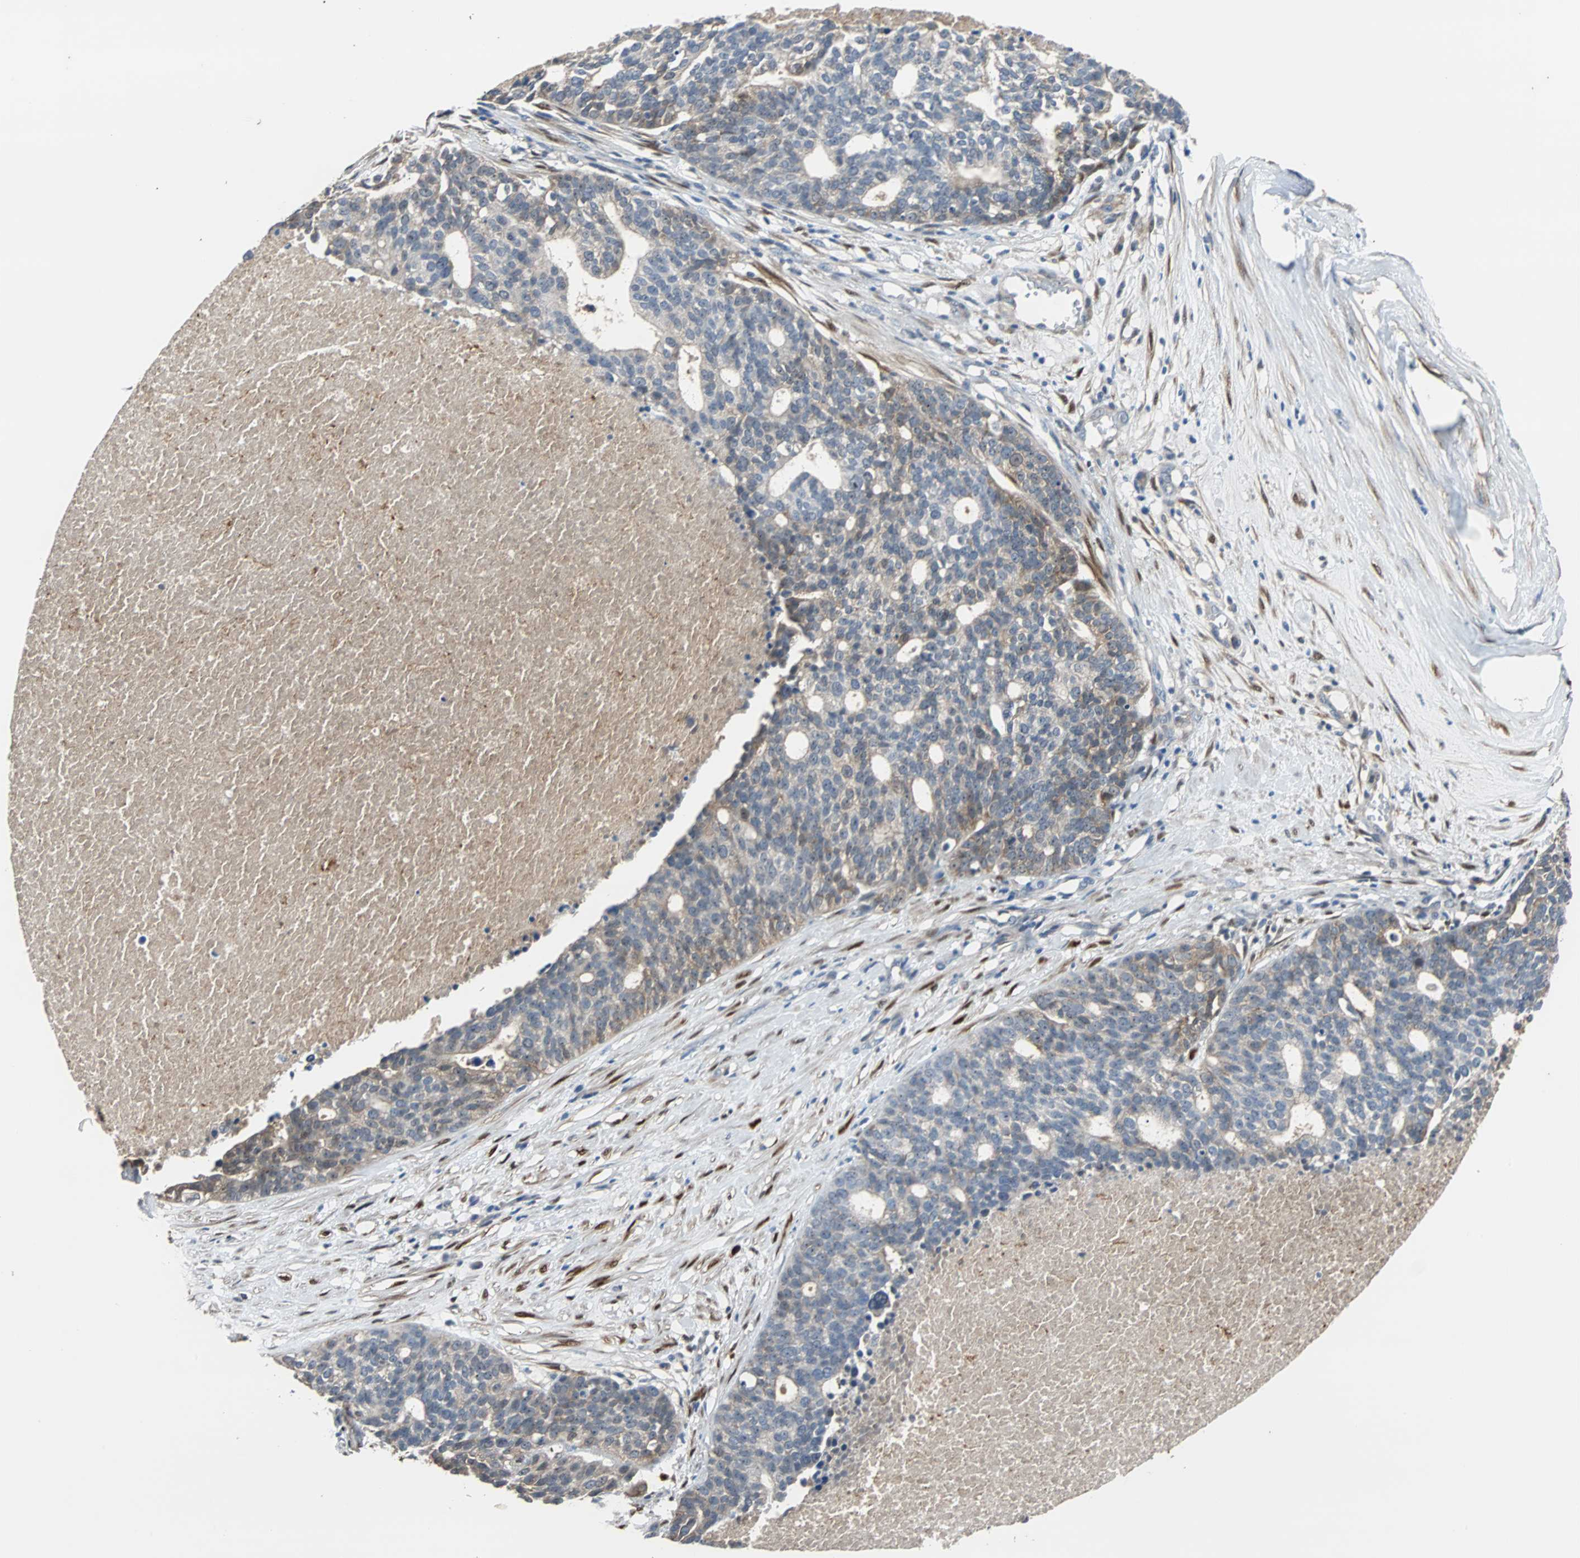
{"staining": {"intensity": "moderate", "quantity": "<25%", "location": "cytoplasmic/membranous"}, "tissue": "ovarian cancer", "cell_type": "Tumor cells", "image_type": "cancer", "snomed": [{"axis": "morphology", "description": "Cystadenocarcinoma, serous, NOS"}, {"axis": "topography", "description": "Ovary"}], "caption": "Moderate cytoplasmic/membranous positivity for a protein is present in about <25% of tumor cells of ovarian cancer (serous cystadenocarcinoma) using immunohistochemistry (IHC).", "gene": "FHL2", "patient": {"sex": "female", "age": 59}}